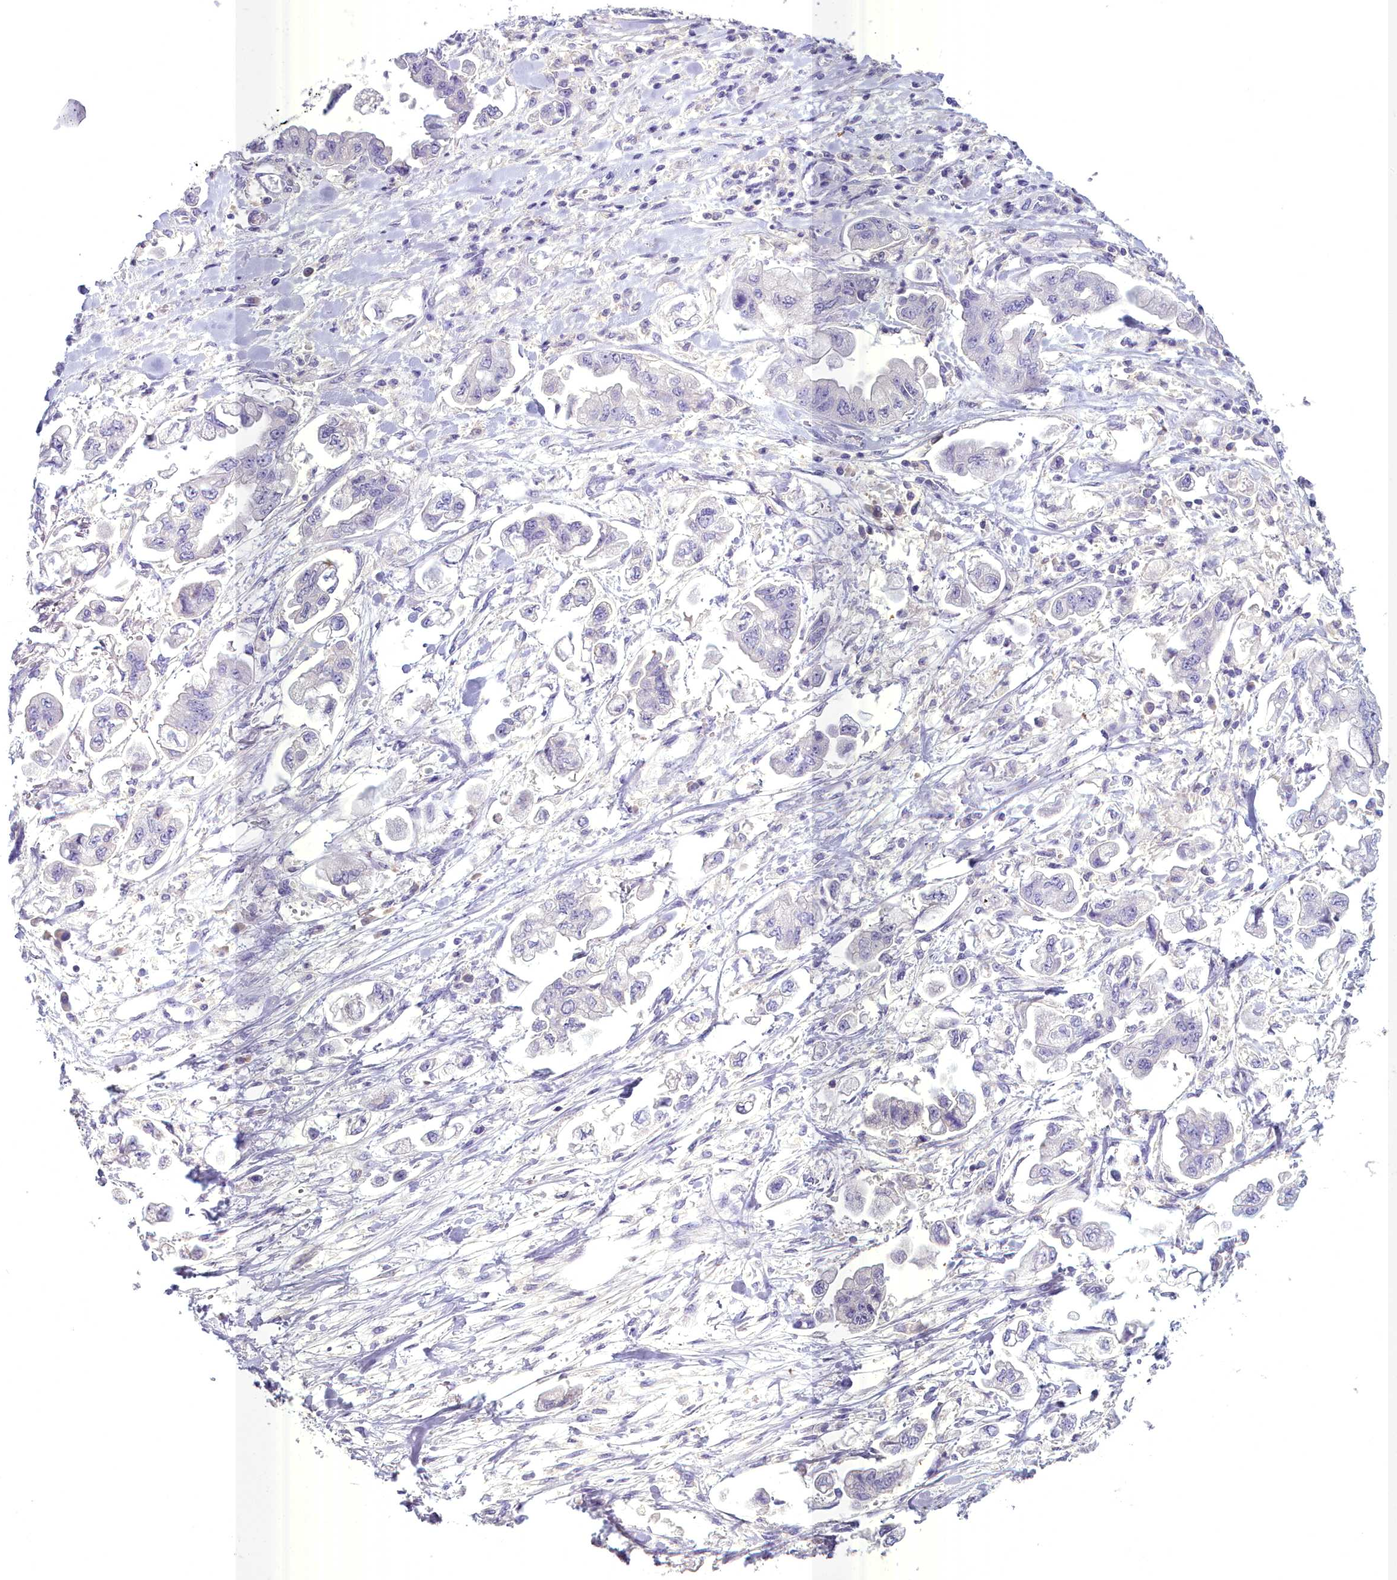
{"staining": {"intensity": "negative", "quantity": "none", "location": "none"}, "tissue": "stomach cancer", "cell_type": "Tumor cells", "image_type": "cancer", "snomed": [{"axis": "morphology", "description": "Adenocarcinoma, NOS"}, {"axis": "topography", "description": "Stomach"}], "caption": "Tumor cells show no significant positivity in stomach adenocarcinoma. (DAB immunohistochemistry (IHC) with hematoxylin counter stain).", "gene": "BLNK", "patient": {"sex": "male", "age": 62}}